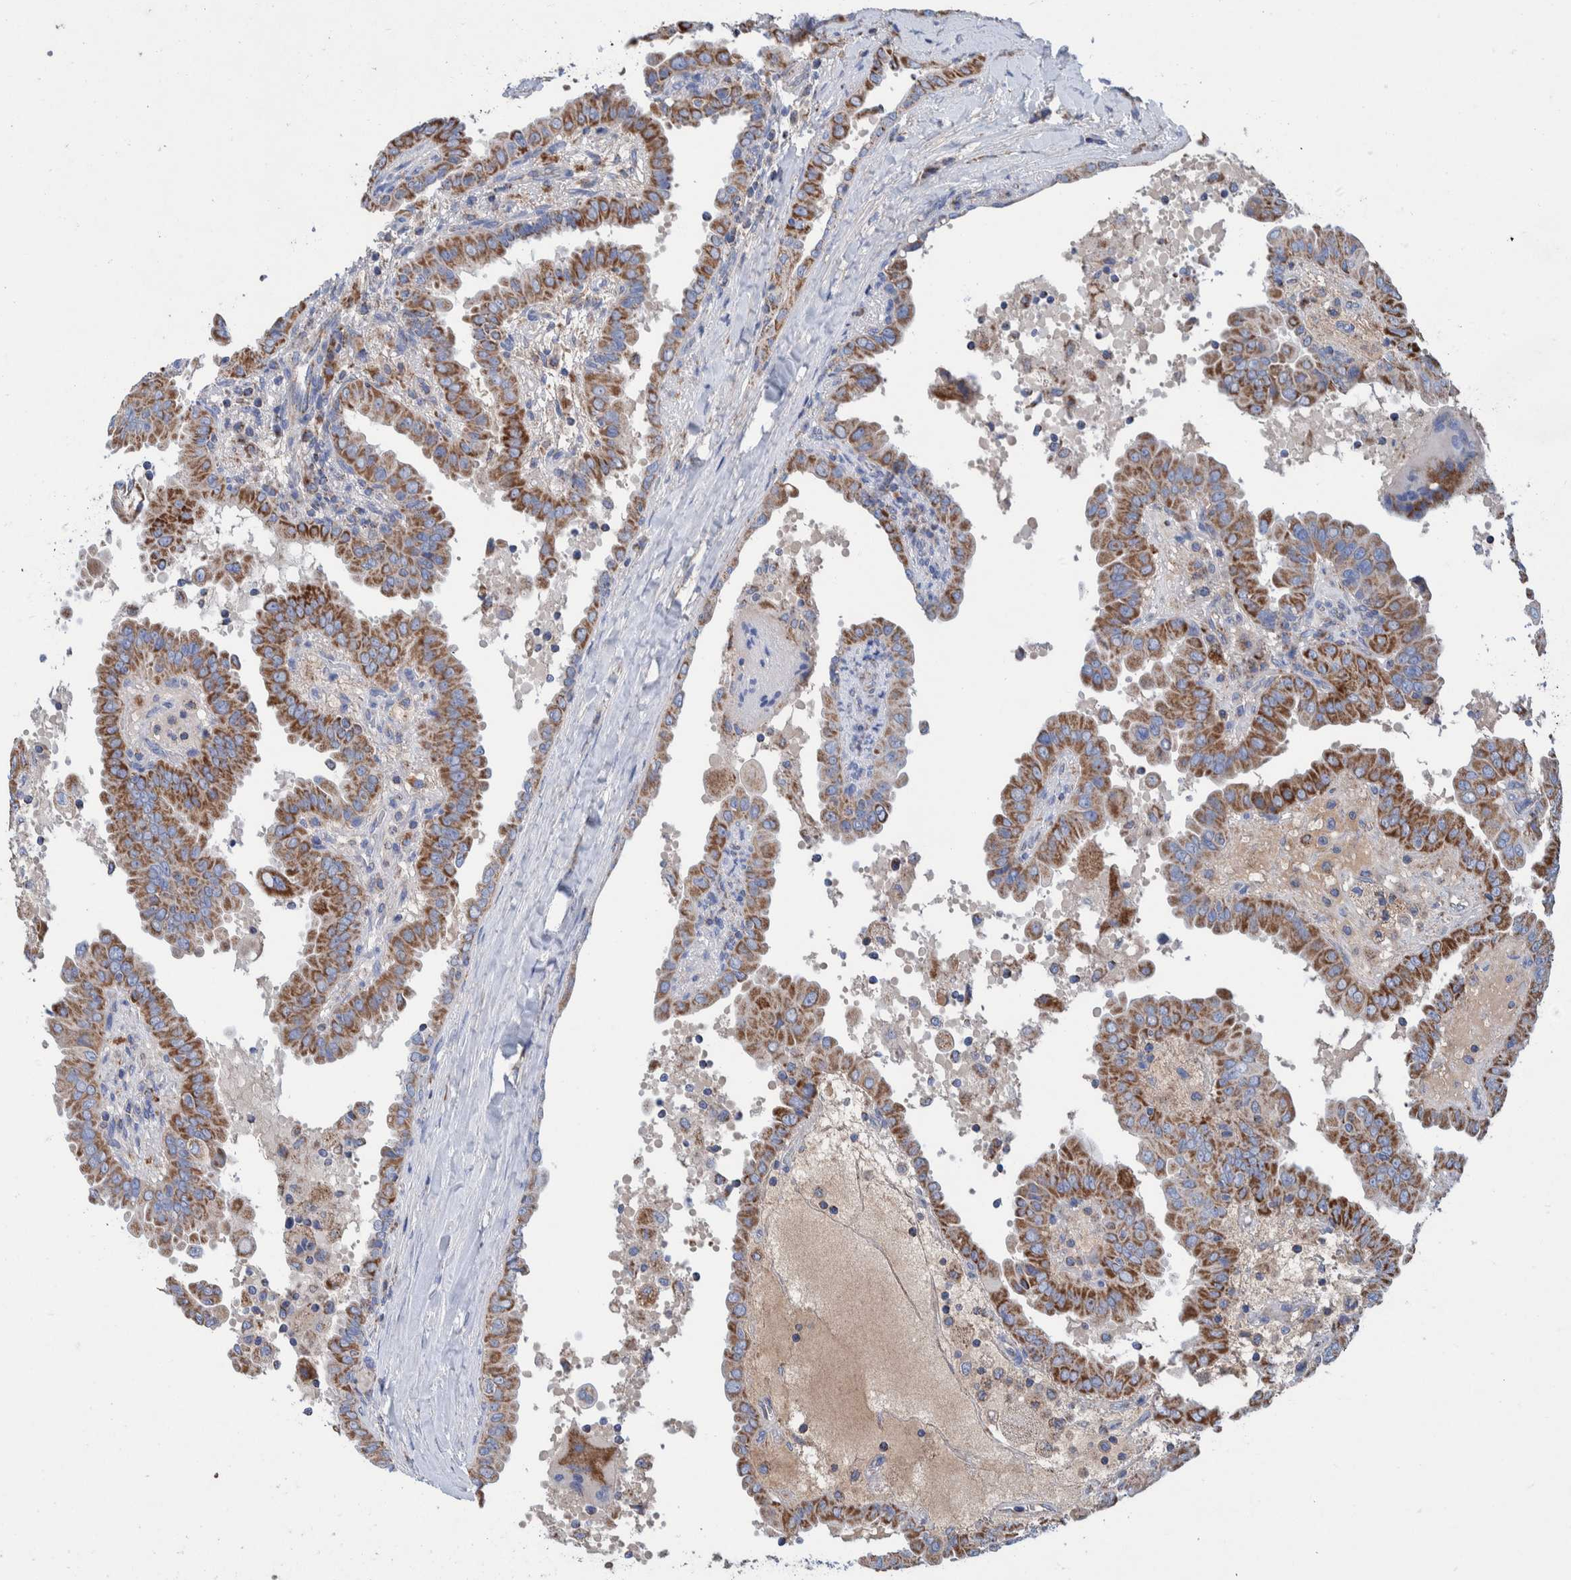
{"staining": {"intensity": "strong", "quantity": ">75%", "location": "cytoplasmic/membranous"}, "tissue": "thyroid cancer", "cell_type": "Tumor cells", "image_type": "cancer", "snomed": [{"axis": "morphology", "description": "Papillary adenocarcinoma, NOS"}, {"axis": "topography", "description": "Thyroid gland"}], "caption": "Immunohistochemical staining of human papillary adenocarcinoma (thyroid) displays strong cytoplasmic/membranous protein staining in about >75% of tumor cells. (DAB (3,3'-diaminobenzidine) IHC, brown staining for protein, blue staining for nuclei).", "gene": "DECR1", "patient": {"sex": "male", "age": 33}}